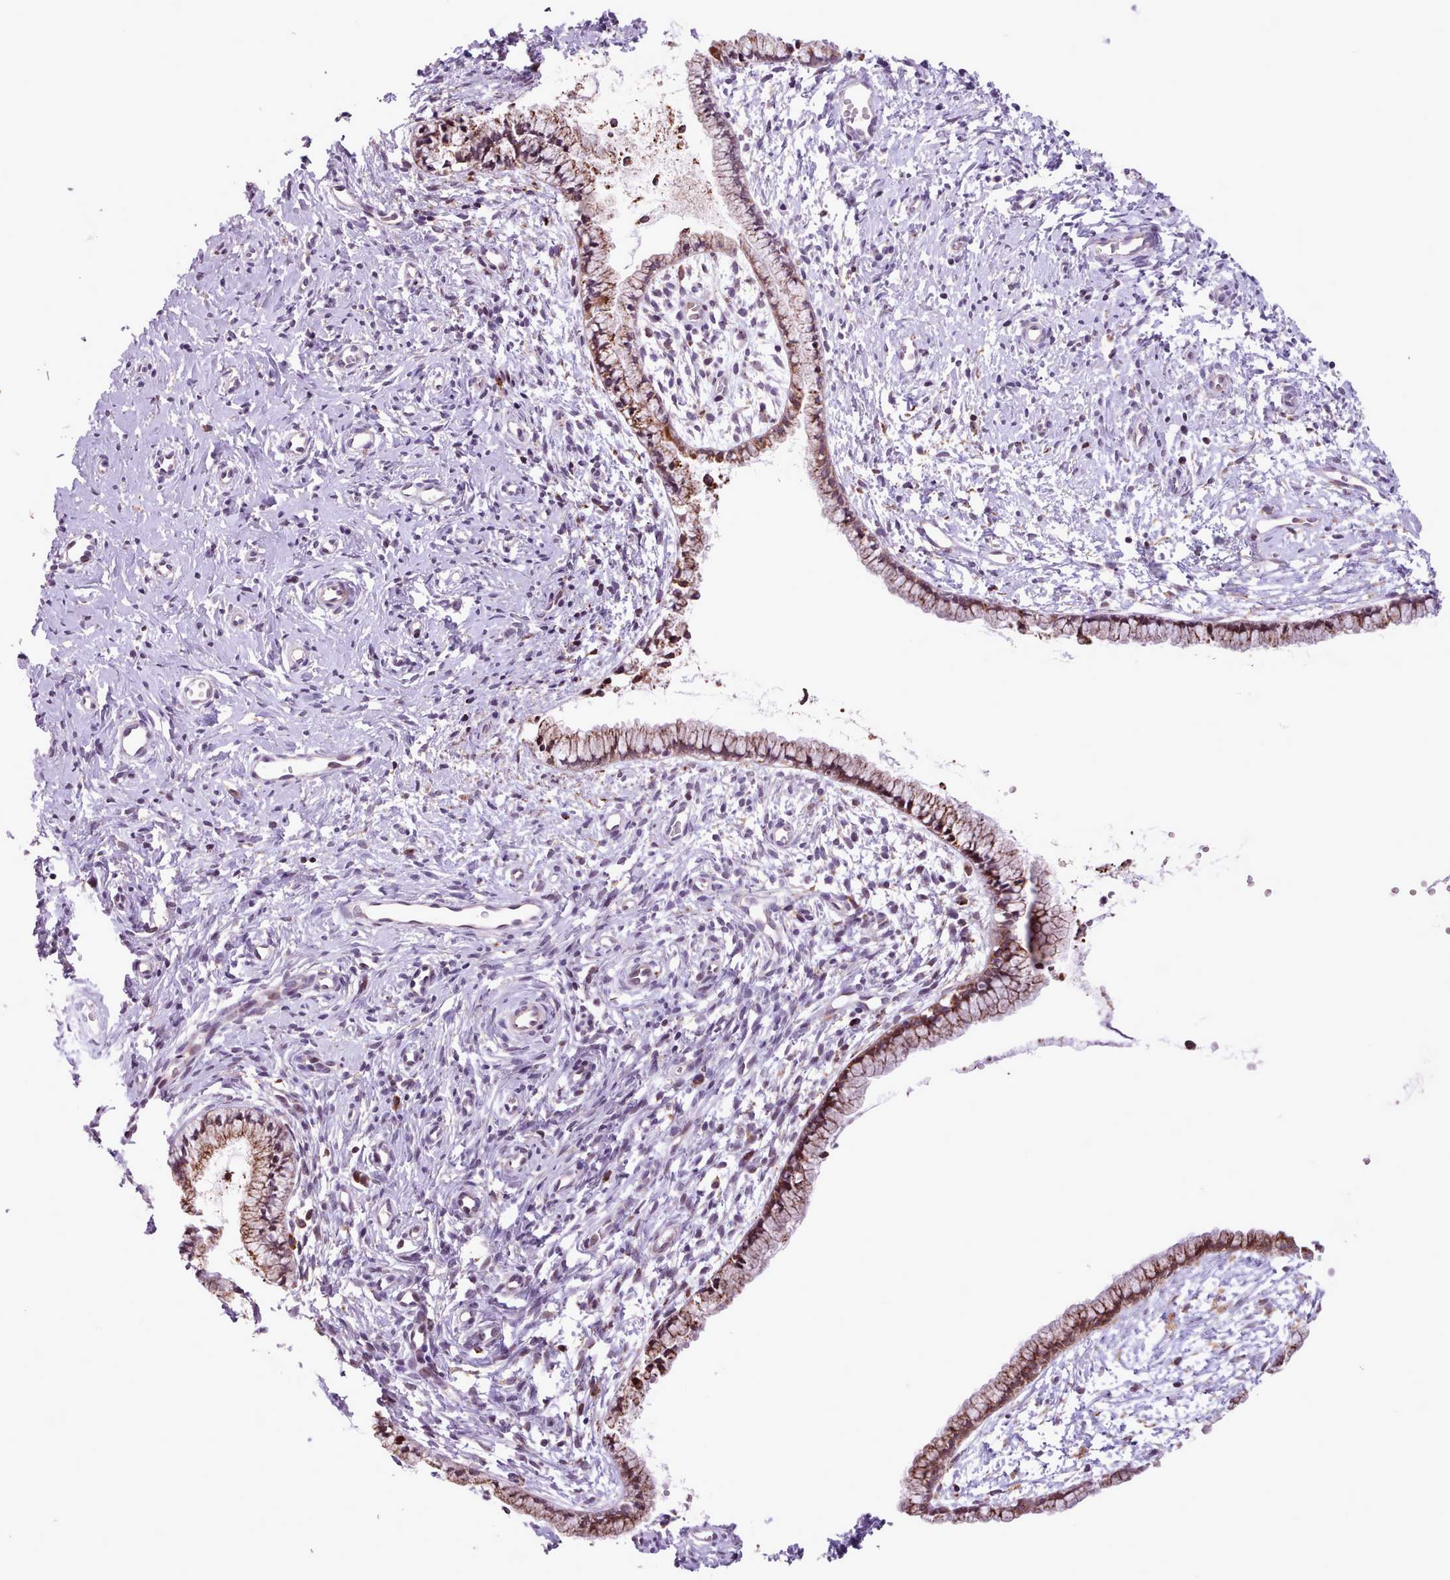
{"staining": {"intensity": "moderate", "quantity": ">75%", "location": "cytoplasmic/membranous"}, "tissue": "cervix", "cell_type": "Glandular cells", "image_type": "normal", "snomed": [{"axis": "morphology", "description": "Normal tissue, NOS"}, {"axis": "topography", "description": "Cervix"}], "caption": "Glandular cells display medium levels of moderate cytoplasmic/membranous positivity in about >75% of cells in unremarkable cervix.", "gene": "TTLL3", "patient": {"sex": "female", "age": 57}}